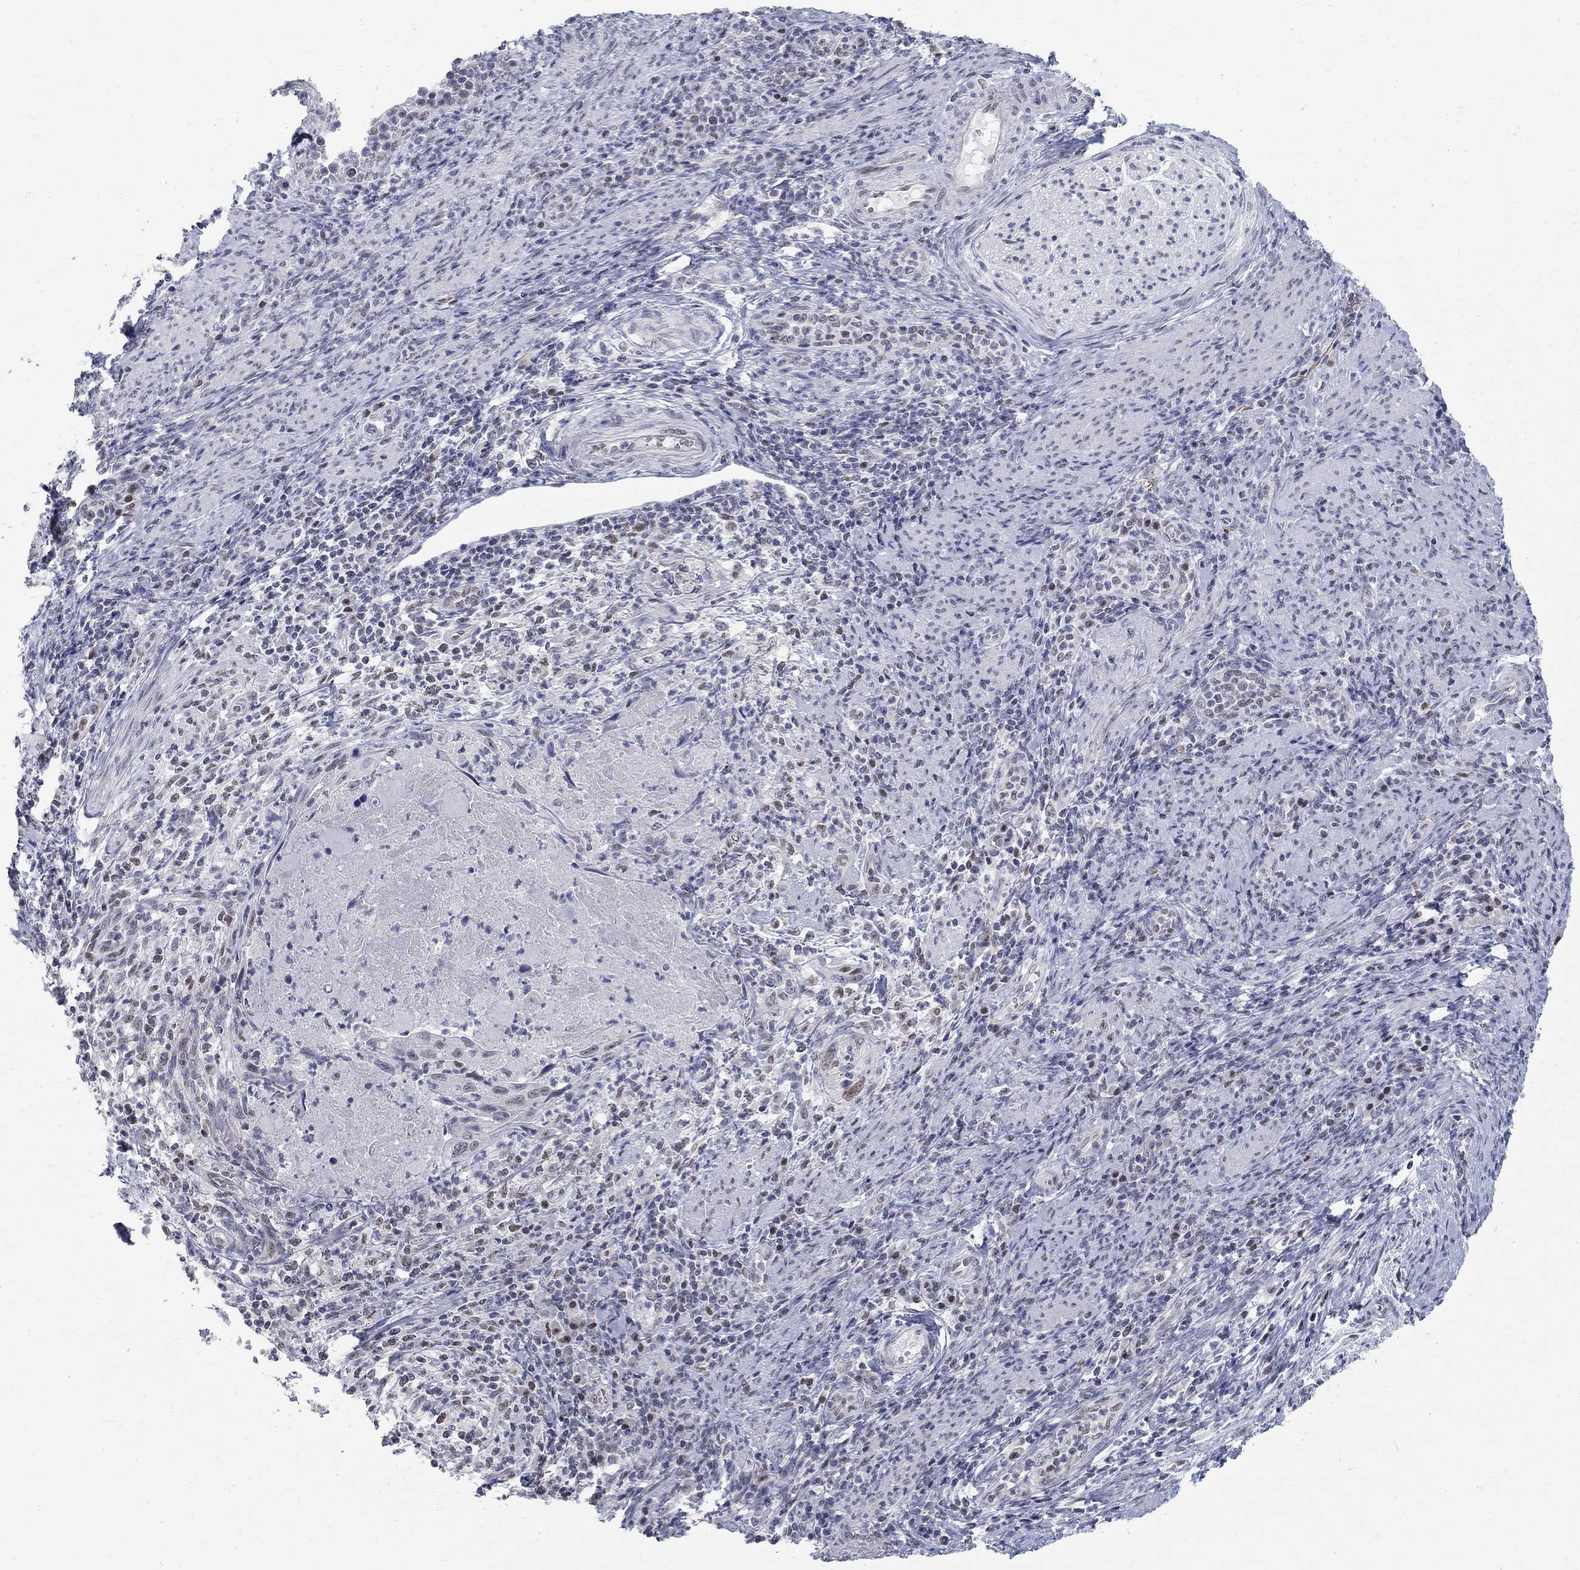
{"staining": {"intensity": "negative", "quantity": "none", "location": "none"}, "tissue": "cervical cancer", "cell_type": "Tumor cells", "image_type": "cancer", "snomed": [{"axis": "morphology", "description": "Squamous cell carcinoma, NOS"}, {"axis": "topography", "description": "Cervix"}], "caption": "This histopathology image is of cervical cancer (squamous cell carcinoma) stained with immunohistochemistry to label a protein in brown with the nuclei are counter-stained blue. There is no positivity in tumor cells.", "gene": "GCFC2", "patient": {"sex": "female", "age": 26}}